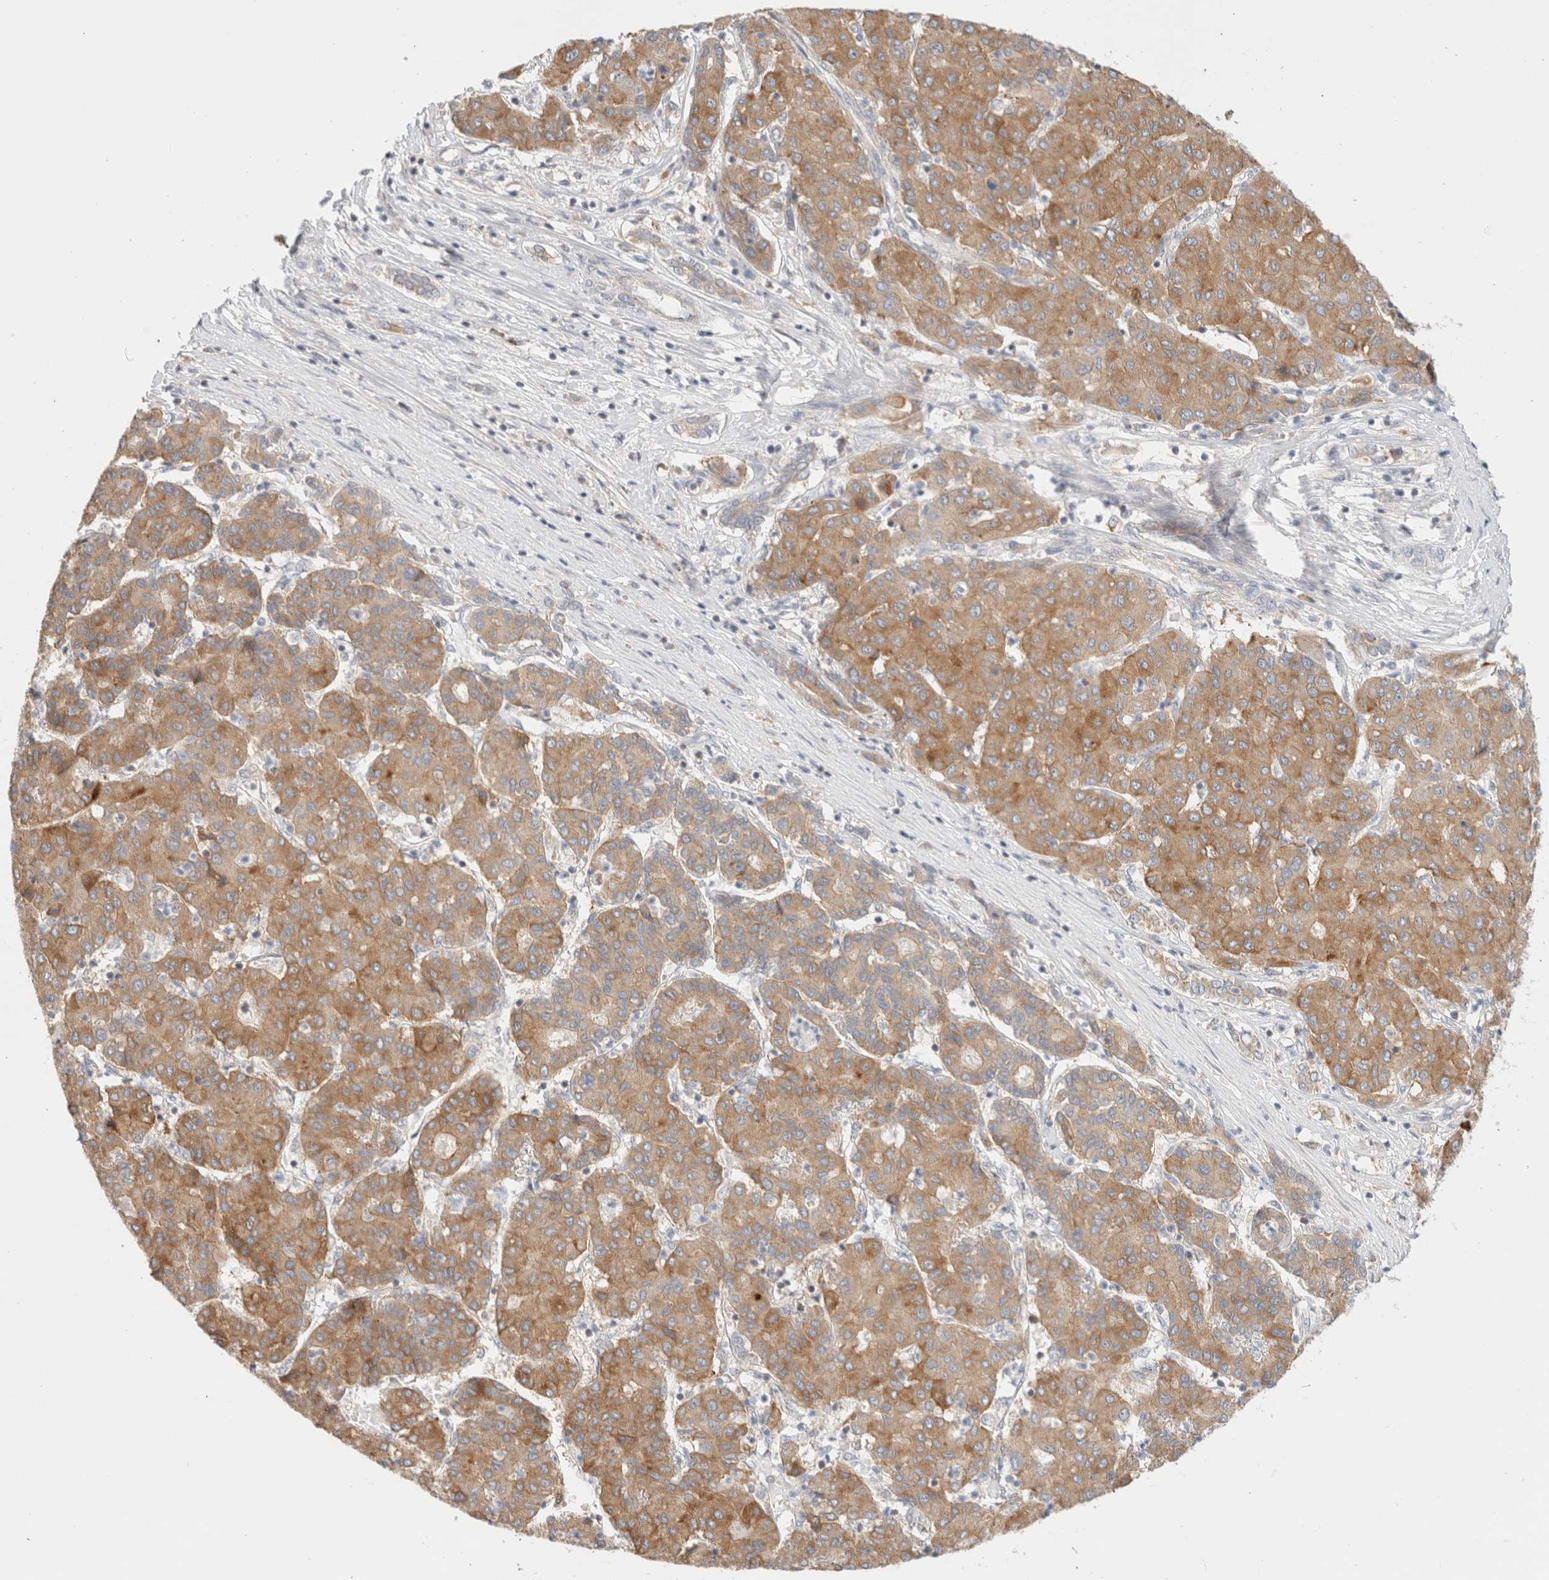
{"staining": {"intensity": "moderate", "quantity": ">75%", "location": "cytoplasmic/membranous"}, "tissue": "liver cancer", "cell_type": "Tumor cells", "image_type": "cancer", "snomed": [{"axis": "morphology", "description": "Carcinoma, Hepatocellular, NOS"}, {"axis": "topography", "description": "Liver"}], "caption": "Liver cancer stained for a protein reveals moderate cytoplasmic/membranous positivity in tumor cells.", "gene": "MRM3", "patient": {"sex": "male", "age": 65}}